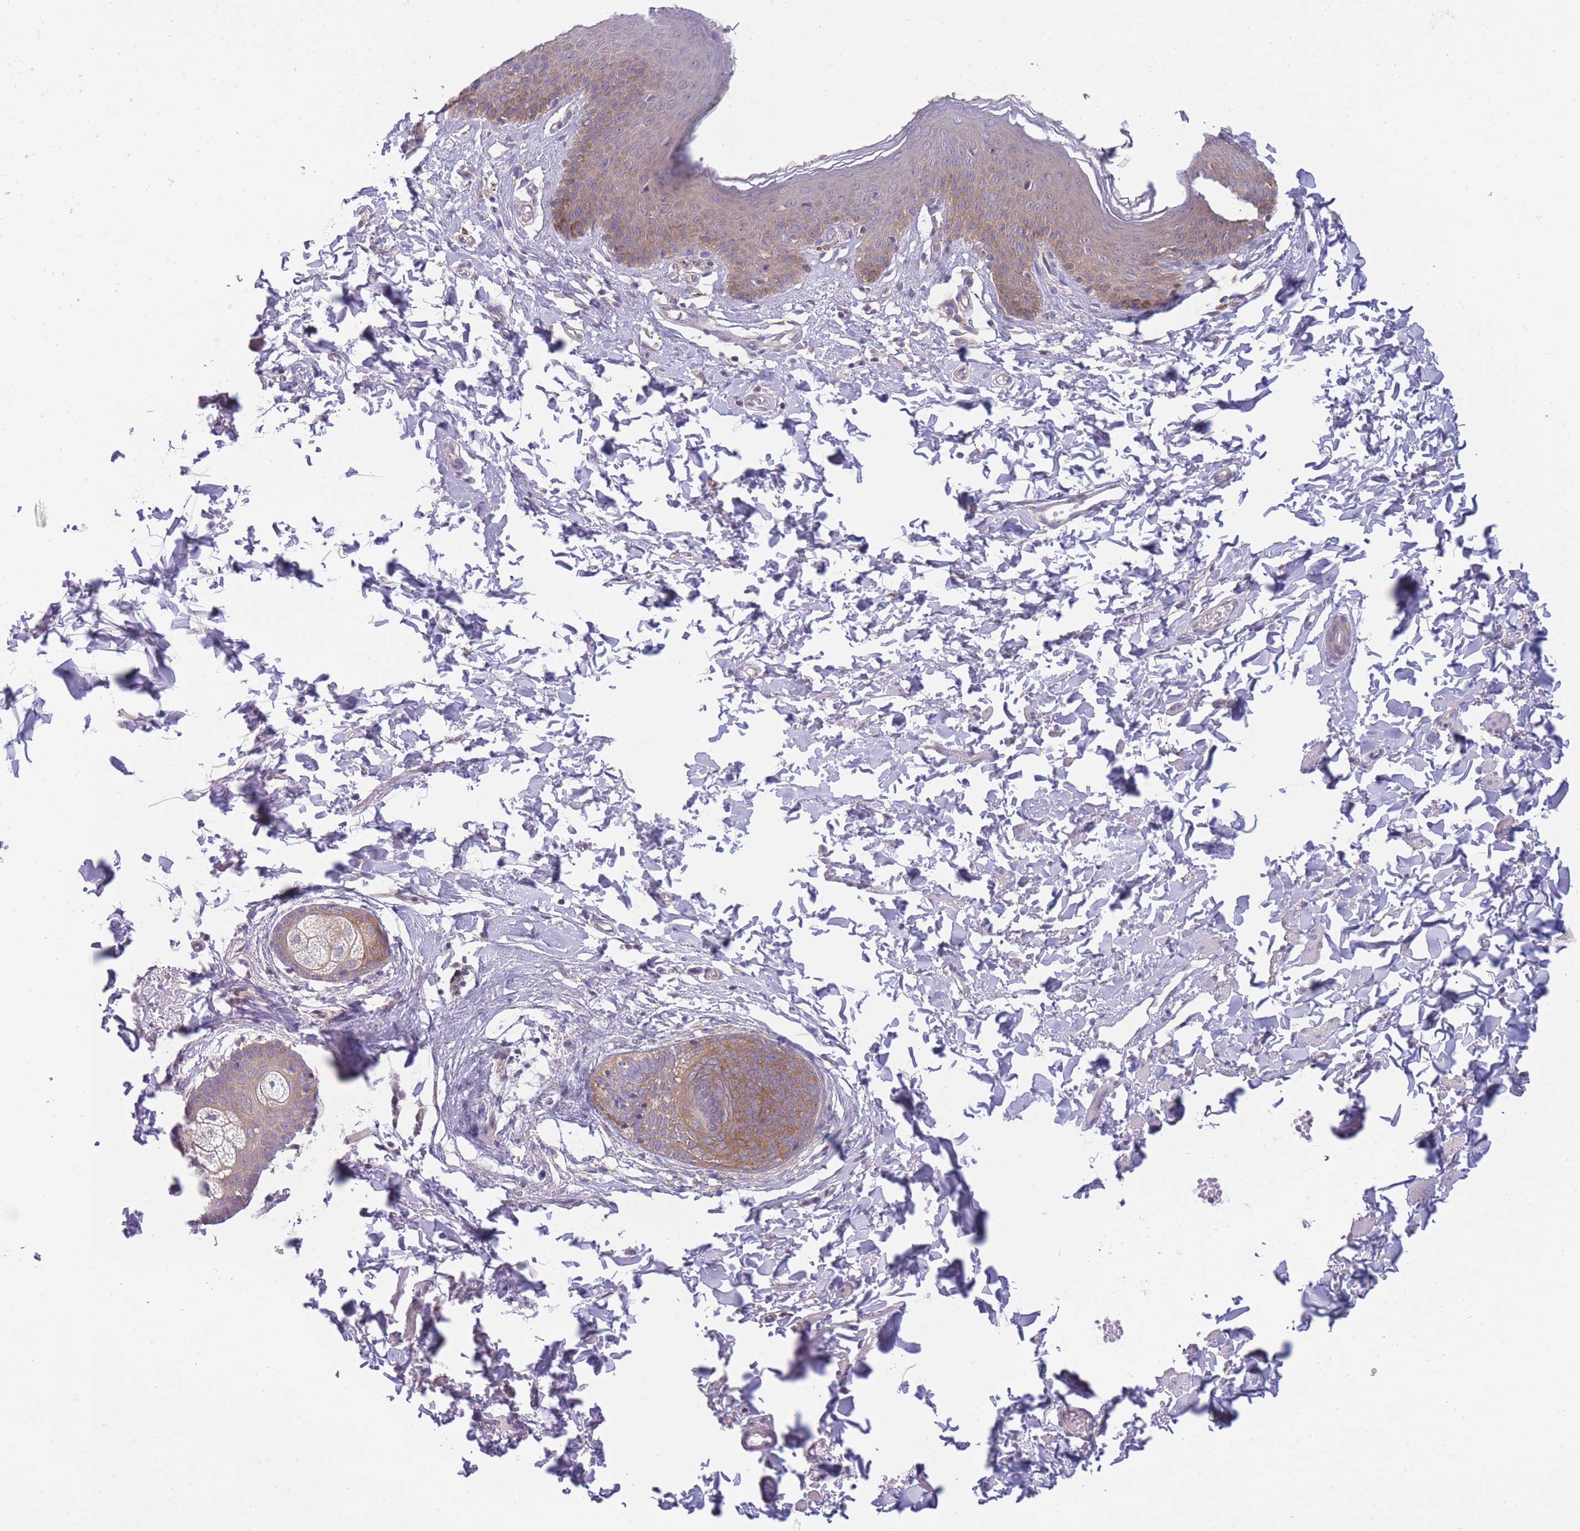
{"staining": {"intensity": "weak", "quantity": "25%-75%", "location": "cytoplasmic/membranous"}, "tissue": "skin", "cell_type": "Epidermal cells", "image_type": "normal", "snomed": [{"axis": "morphology", "description": "Normal tissue, NOS"}, {"axis": "topography", "description": "Vulva"}], "caption": "Weak cytoplasmic/membranous positivity for a protein is identified in about 25%-75% of epidermal cells of normal skin using immunohistochemistry.", "gene": "PFDN6", "patient": {"sex": "female", "age": 66}}